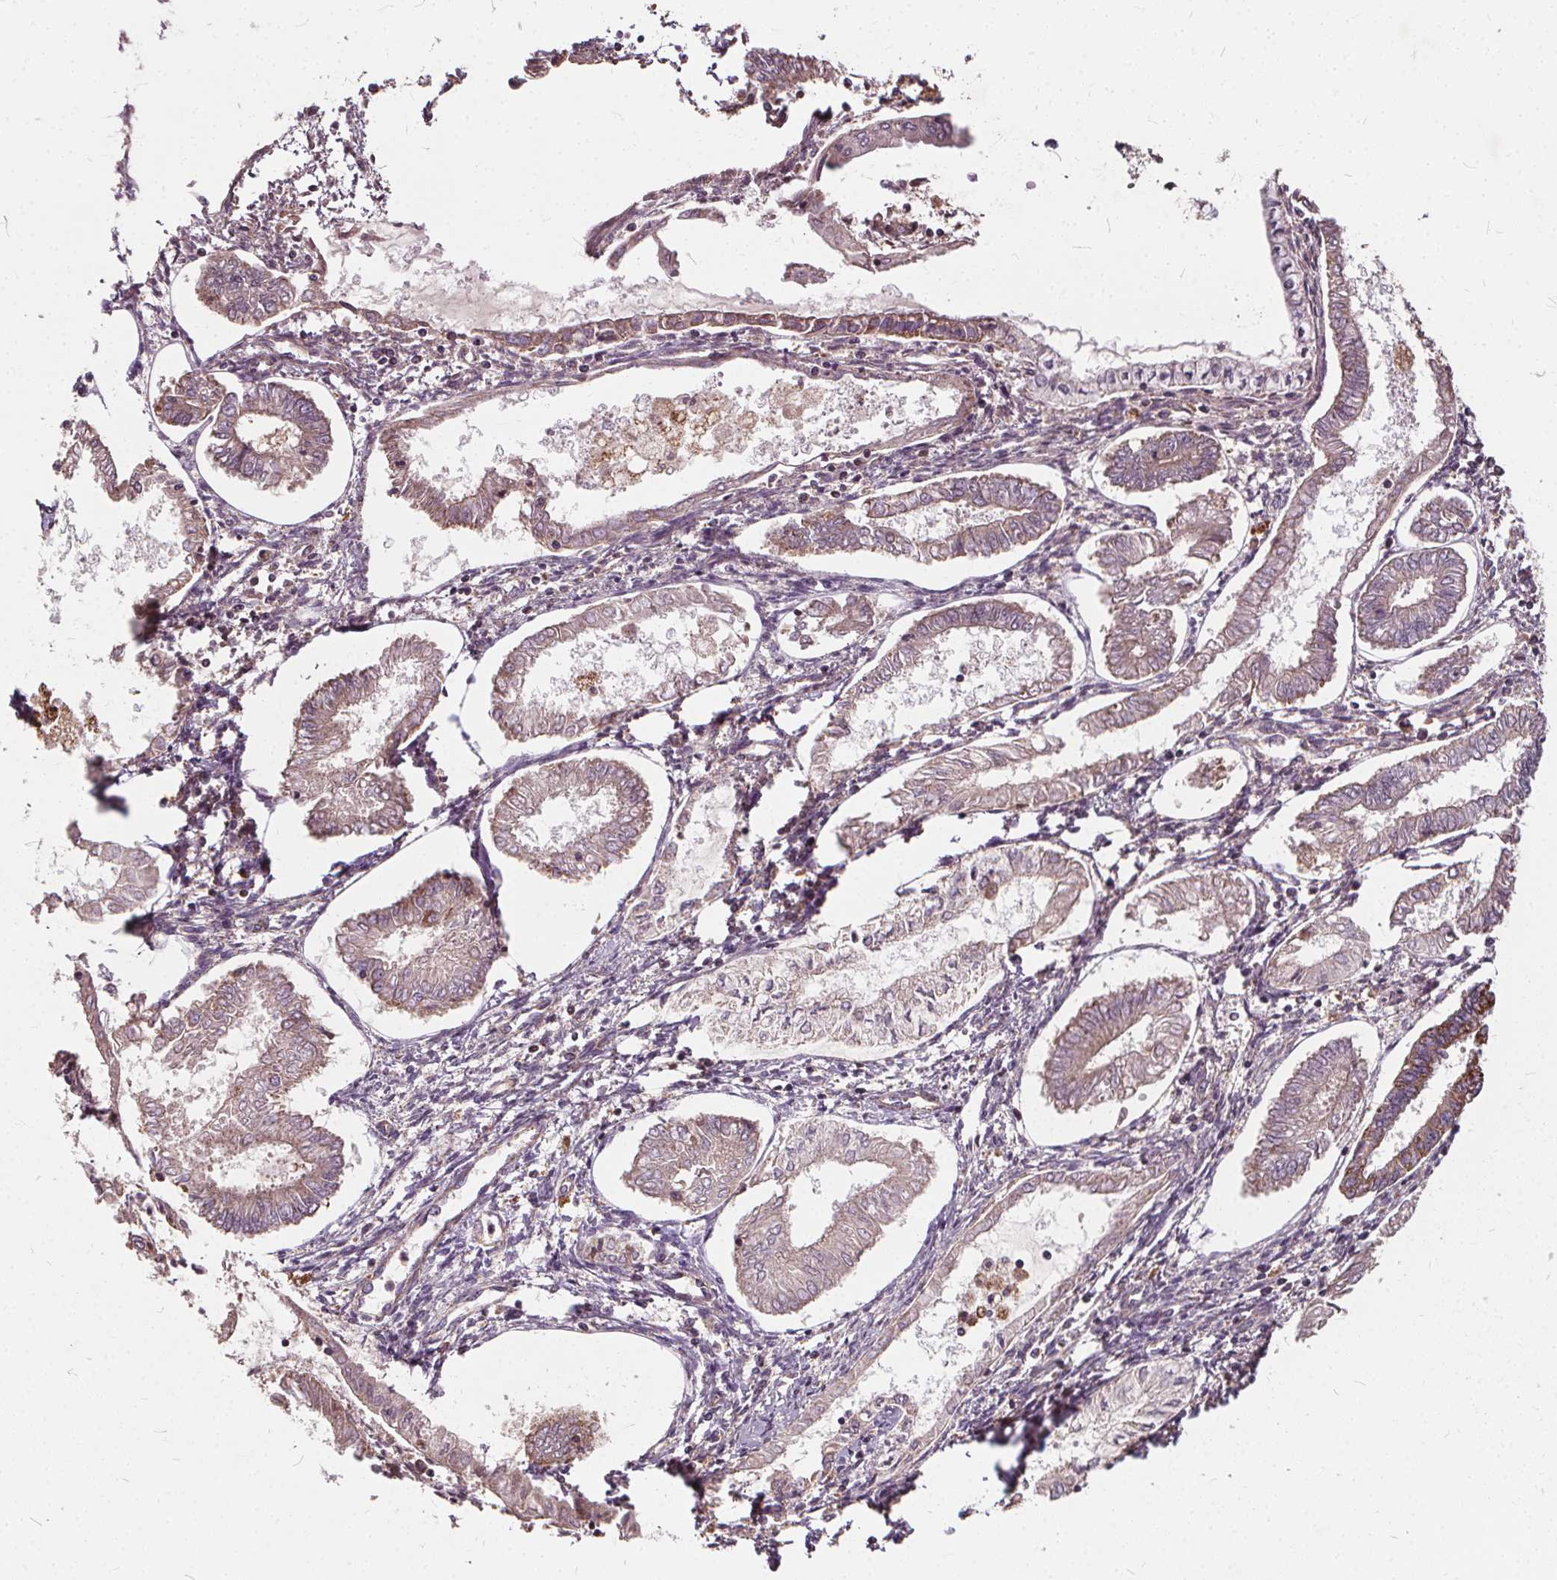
{"staining": {"intensity": "moderate", "quantity": "<25%", "location": "cytoplasmic/membranous"}, "tissue": "endometrial cancer", "cell_type": "Tumor cells", "image_type": "cancer", "snomed": [{"axis": "morphology", "description": "Adenocarcinoma, NOS"}, {"axis": "topography", "description": "Endometrium"}], "caption": "Endometrial adenocarcinoma stained with a protein marker exhibits moderate staining in tumor cells.", "gene": "ORAI2", "patient": {"sex": "female", "age": 68}}